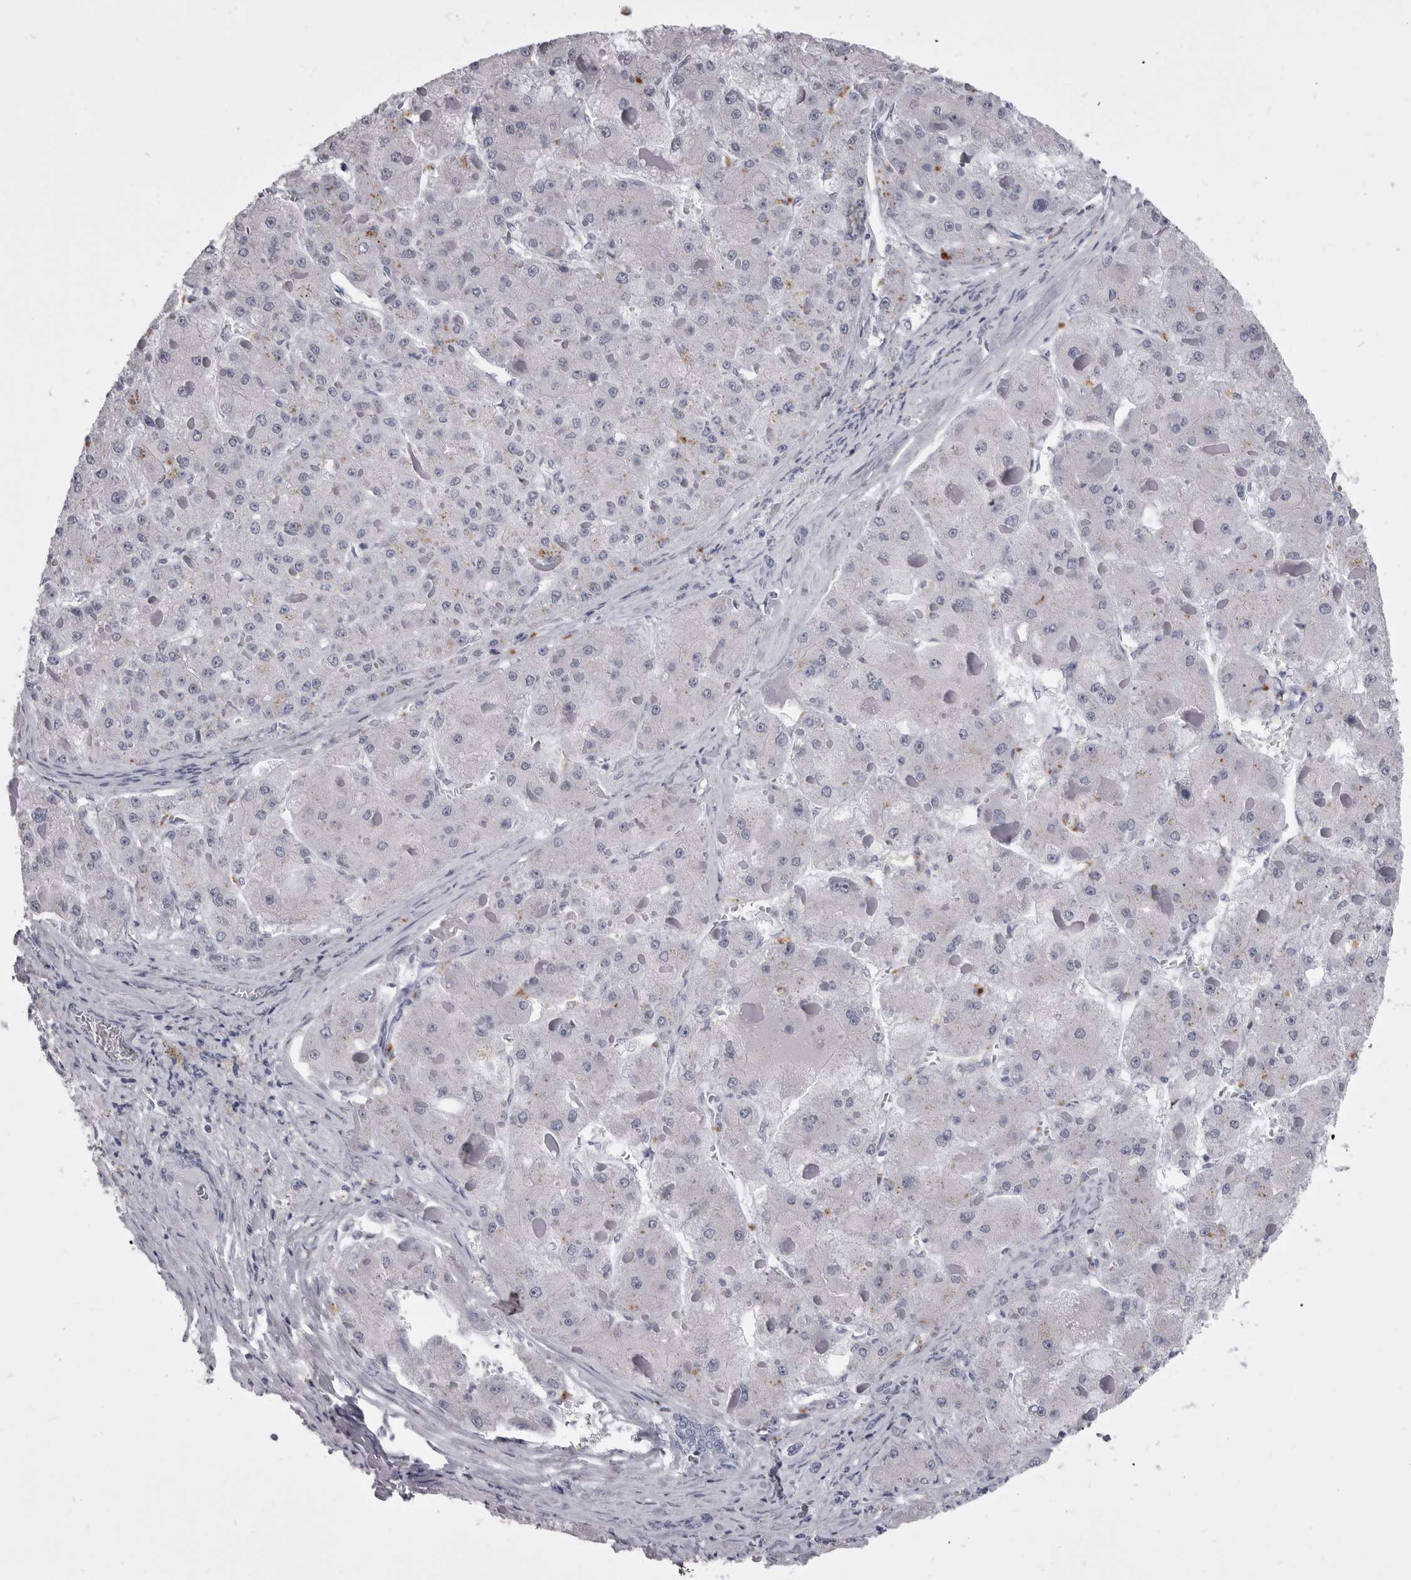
{"staining": {"intensity": "negative", "quantity": "none", "location": "none"}, "tissue": "liver cancer", "cell_type": "Tumor cells", "image_type": "cancer", "snomed": [{"axis": "morphology", "description": "Carcinoma, Hepatocellular, NOS"}, {"axis": "topography", "description": "Liver"}], "caption": "The immunohistochemistry image has no significant expression in tumor cells of liver hepatocellular carcinoma tissue.", "gene": "ANK2", "patient": {"sex": "female", "age": 73}}